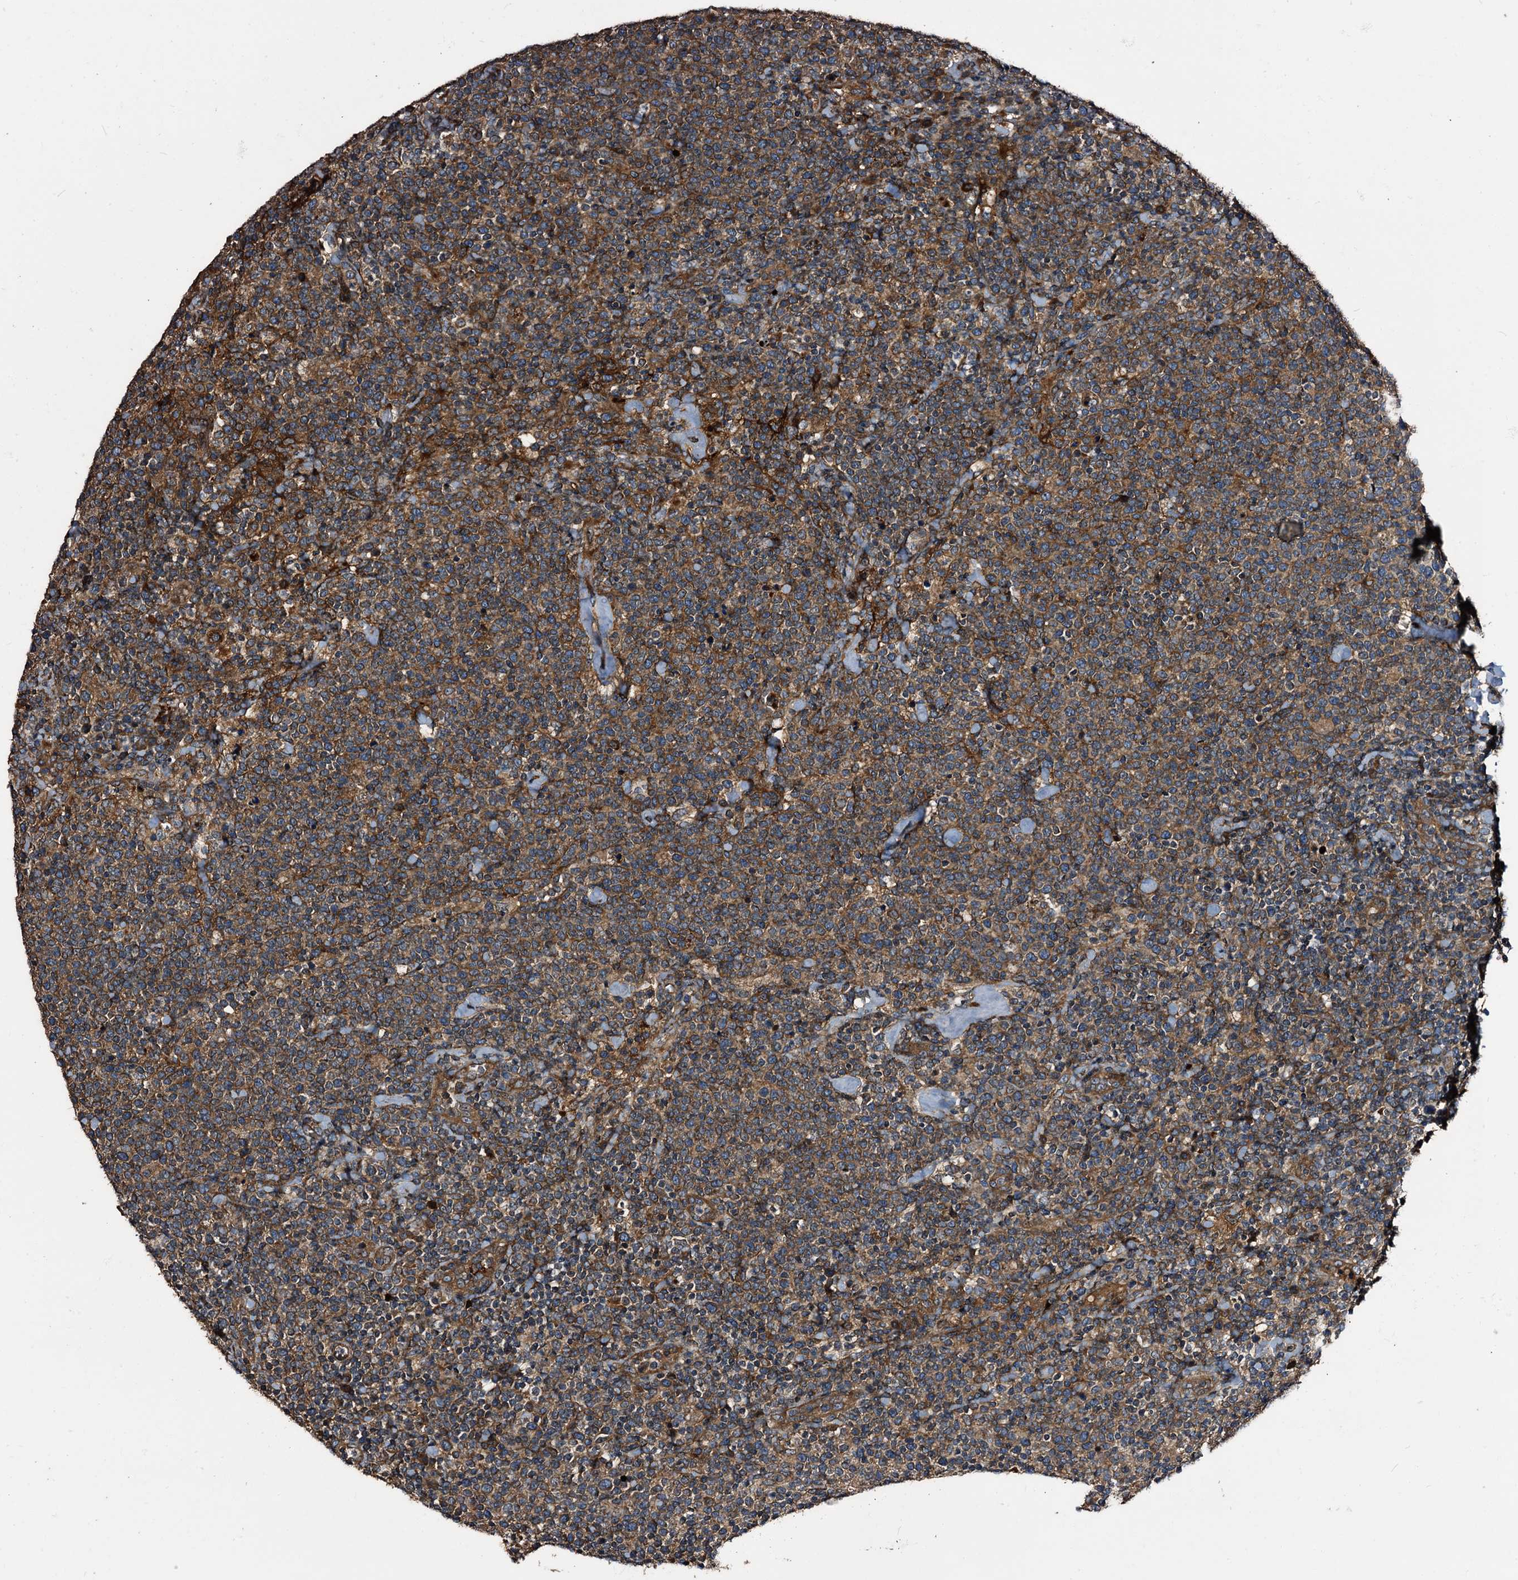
{"staining": {"intensity": "moderate", "quantity": ">75%", "location": "cytoplasmic/membranous"}, "tissue": "lymphoma", "cell_type": "Tumor cells", "image_type": "cancer", "snomed": [{"axis": "morphology", "description": "Malignant lymphoma, non-Hodgkin's type, High grade"}, {"axis": "topography", "description": "Lymph node"}], "caption": "This photomicrograph reveals immunohistochemistry (IHC) staining of human lymphoma, with medium moderate cytoplasmic/membranous staining in about >75% of tumor cells.", "gene": "PEX5", "patient": {"sex": "male", "age": 61}}